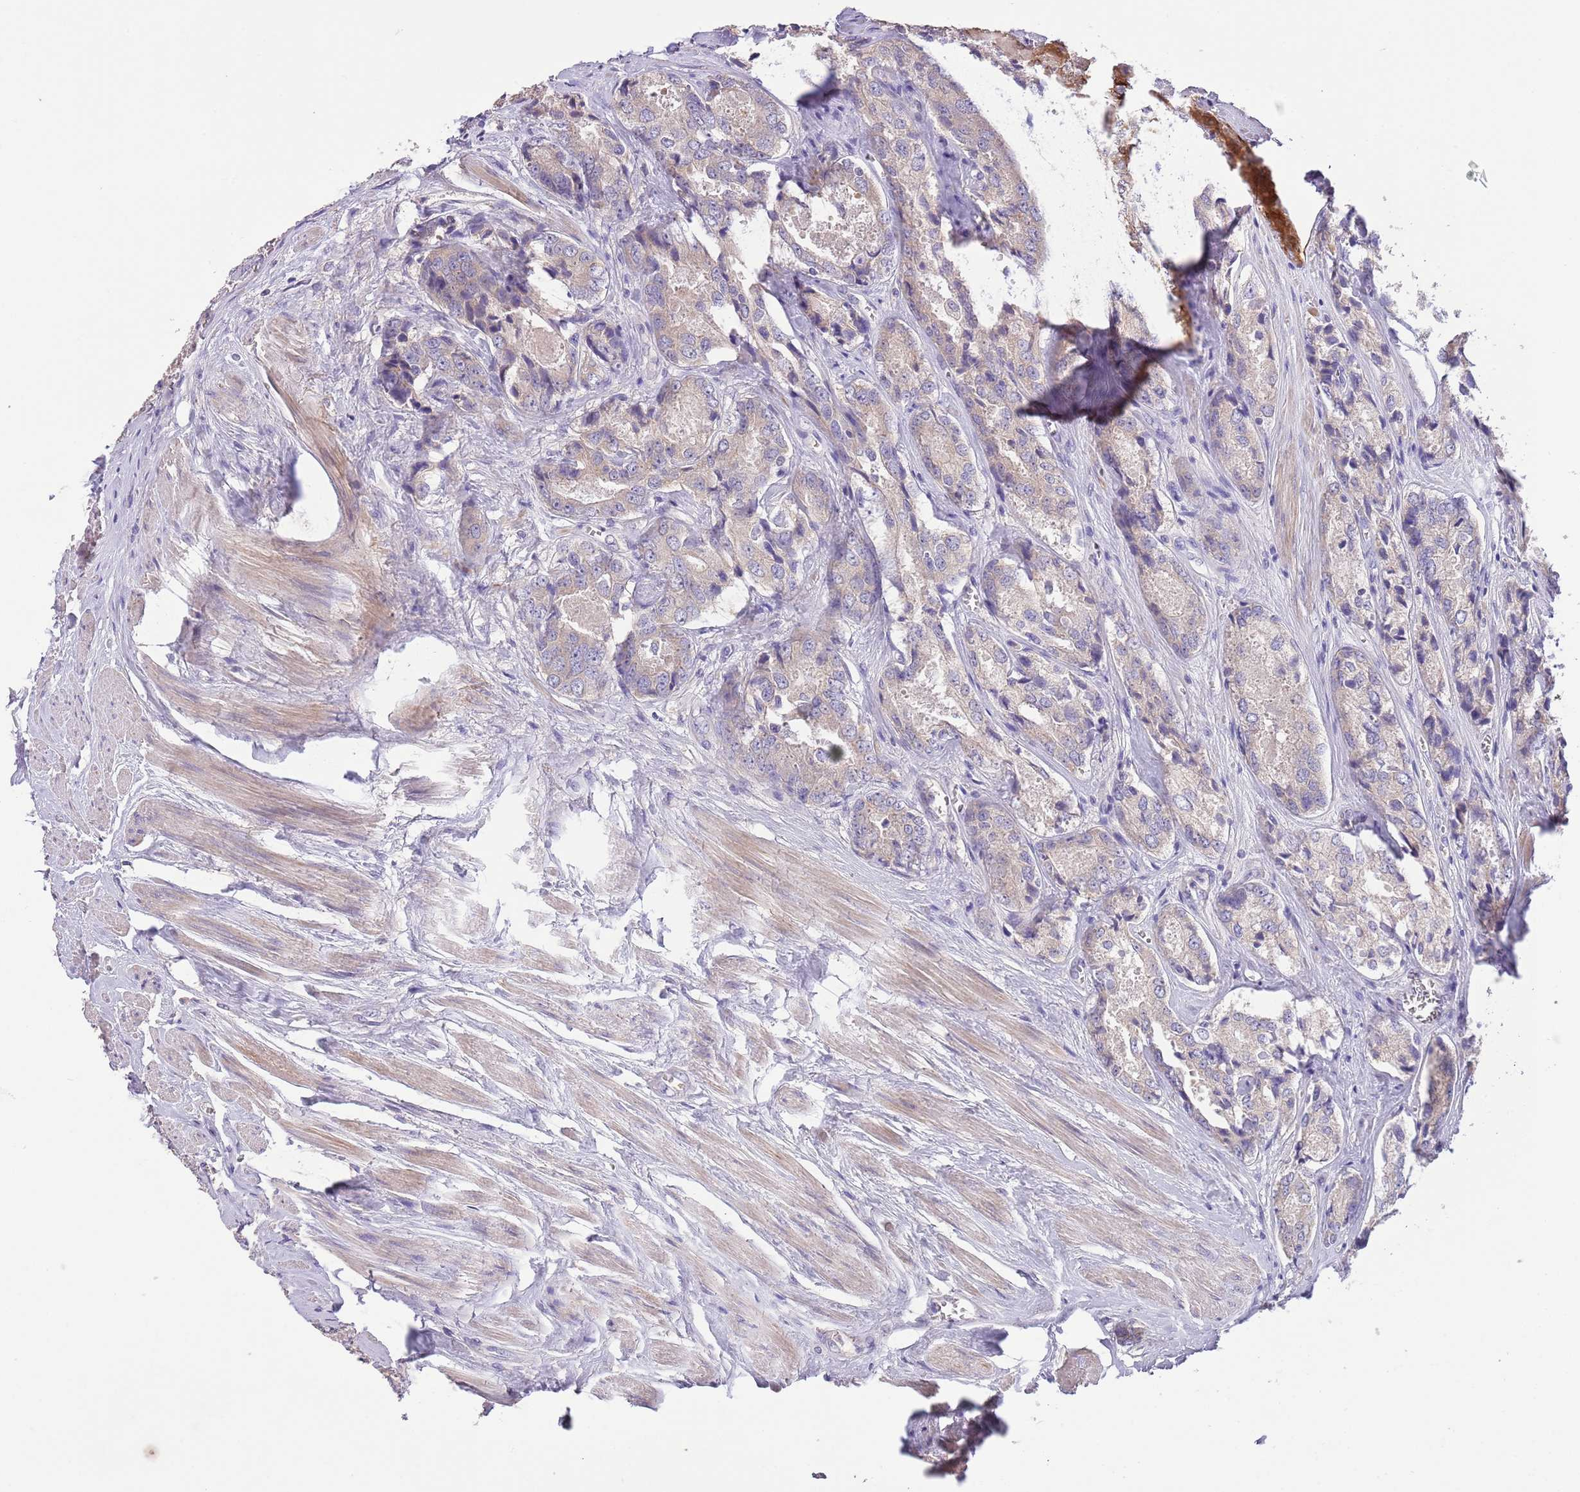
{"staining": {"intensity": "negative", "quantity": "none", "location": "none"}, "tissue": "prostate cancer", "cell_type": "Tumor cells", "image_type": "cancer", "snomed": [{"axis": "morphology", "description": "Adenocarcinoma, Low grade"}, {"axis": "topography", "description": "Prostate"}], "caption": "Prostate low-grade adenocarcinoma was stained to show a protein in brown. There is no significant staining in tumor cells.", "gene": "ZNF658", "patient": {"sex": "male", "age": 68}}